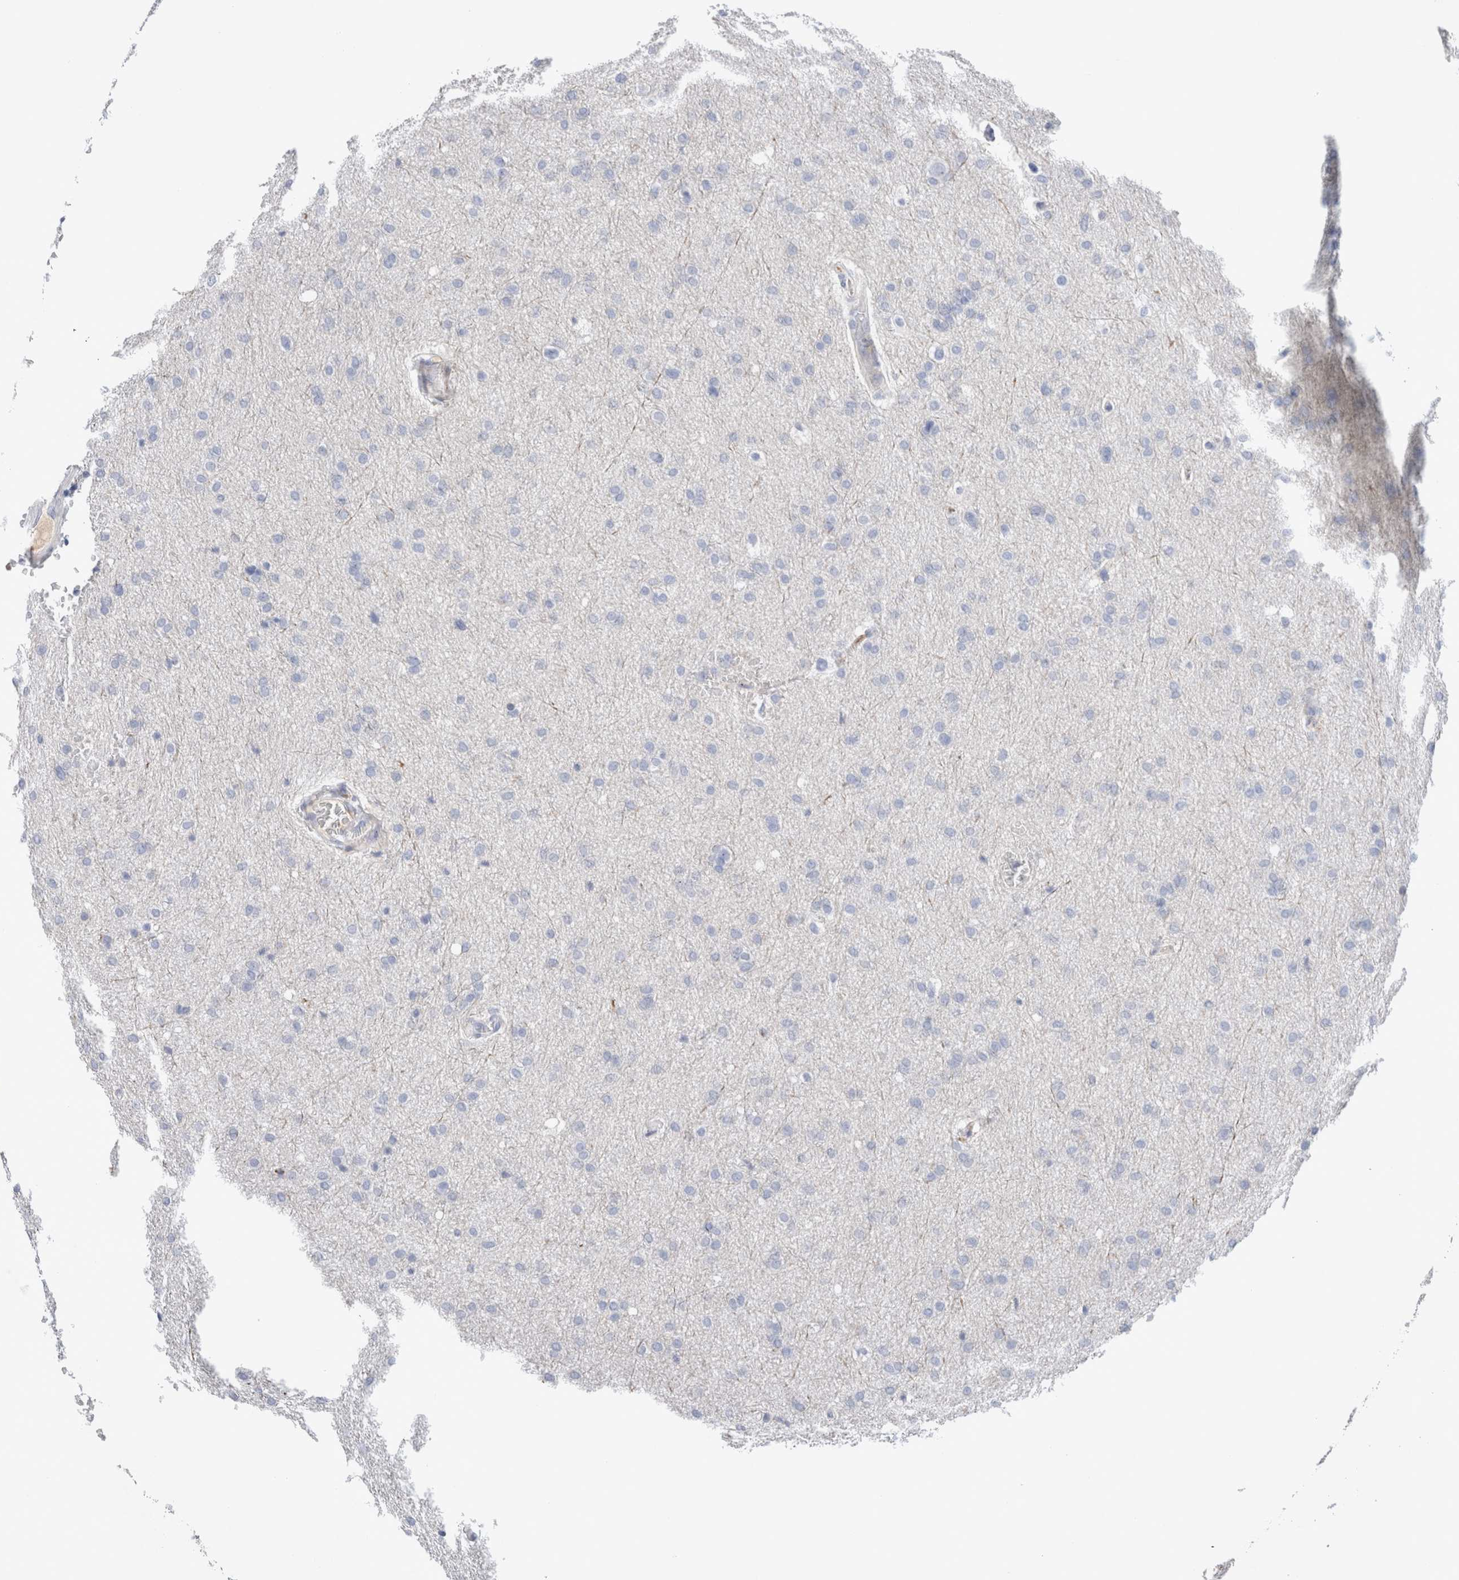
{"staining": {"intensity": "negative", "quantity": "none", "location": "none"}, "tissue": "glioma", "cell_type": "Tumor cells", "image_type": "cancer", "snomed": [{"axis": "morphology", "description": "Glioma, malignant, Low grade"}, {"axis": "topography", "description": "Brain"}], "caption": "Human malignant glioma (low-grade) stained for a protein using immunohistochemistry shows no positivity in tumor cells.", "gene": "ECHDC2", "patient": {"sex": "female", "age": 37}}